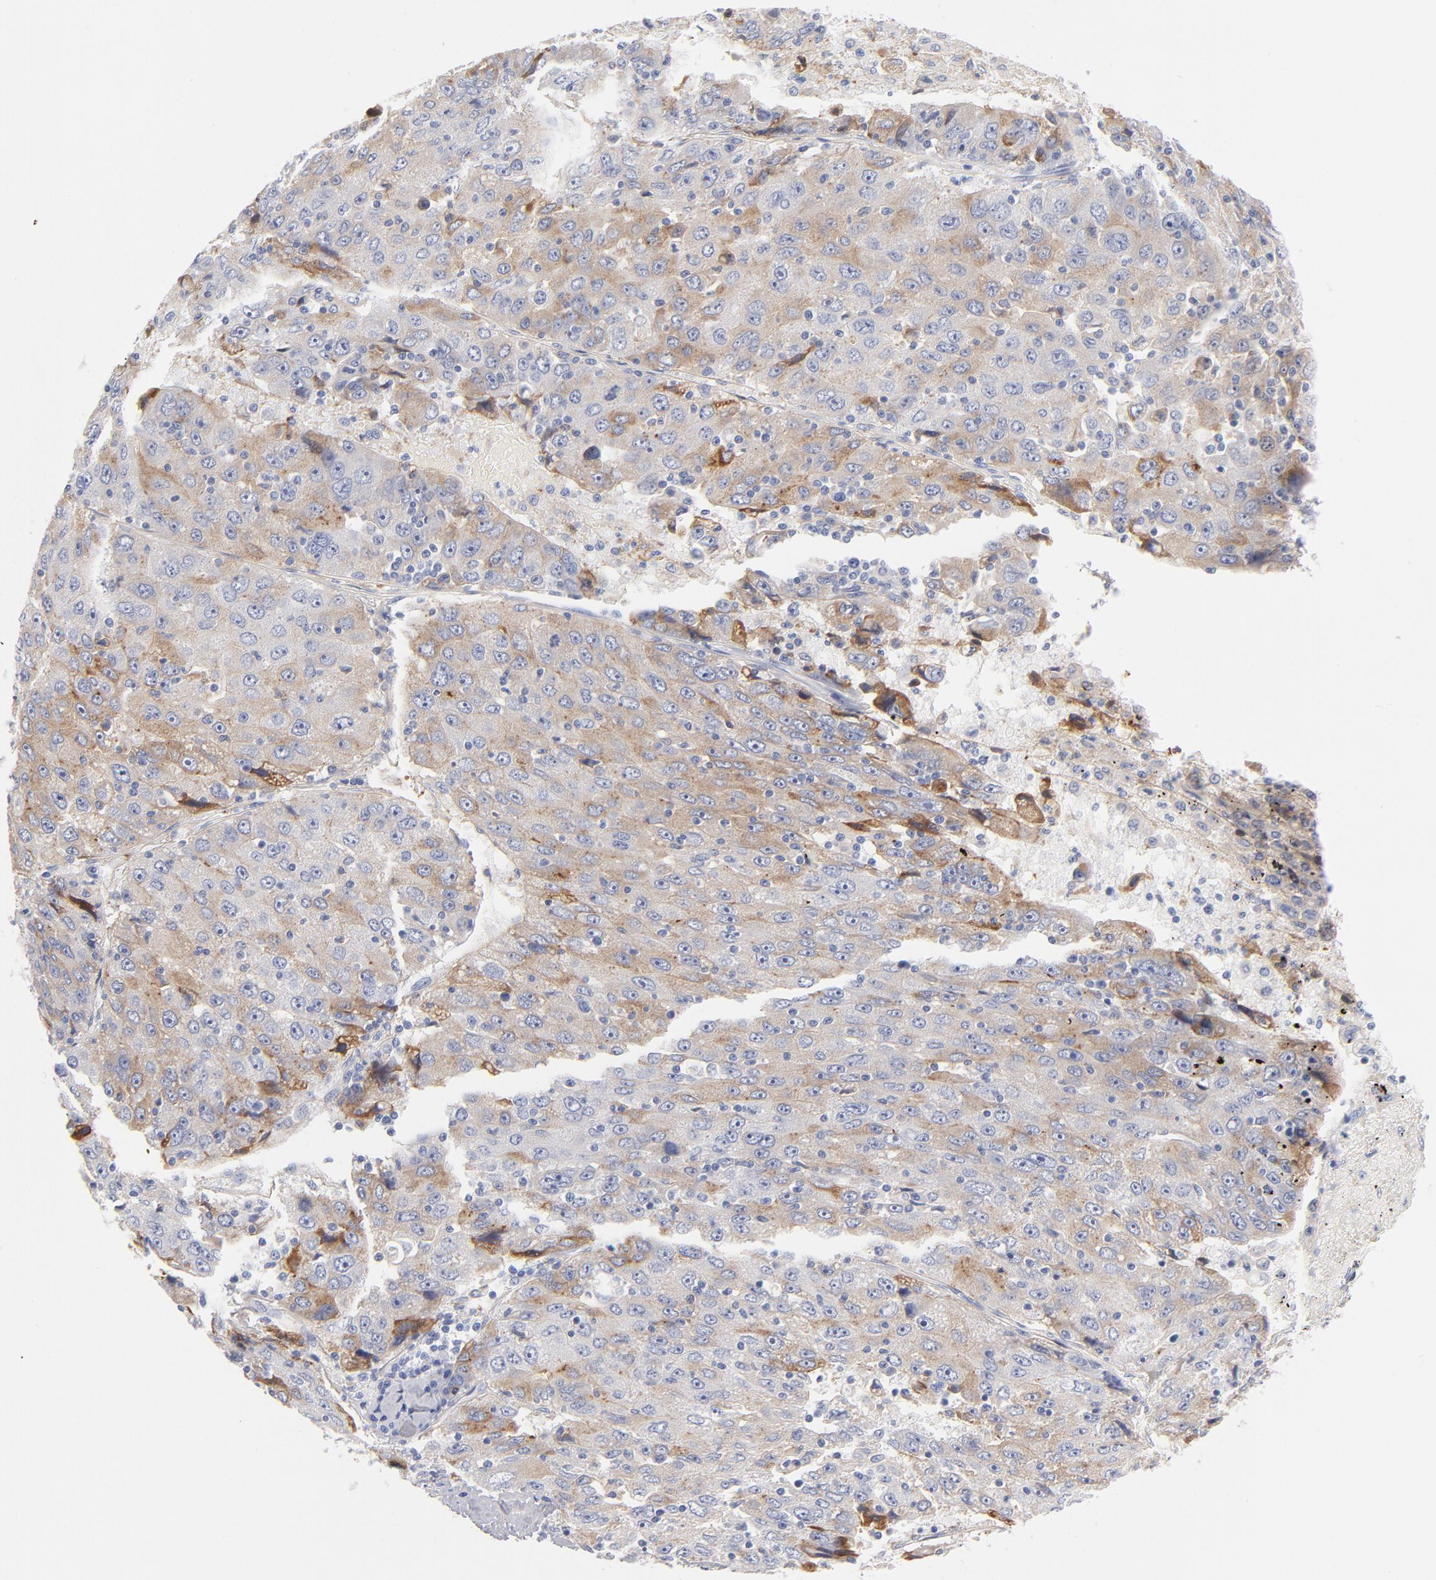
{"staining": {"intensity": "weak", "quantity": "<25%", "location": "cytoplasmic/membranous"}, "tissue": "liver cancer", "cell_type": "Tumor cells", "image_type": "cancer", "snomed": [{"axis": "morphology", "description": "Carcinoma, Hepatocellular, NOS"}, {"axis": "topography", "description": "Liver"}], "caption": "DAB (3,3'-diaminobenzidine) immunohistochemical staining of liver cancer (hepatocellular carcinoma) displays no significant positivity in tumor cells.", "gene": "C3", "patient": {"sex": "male", "age": 49}}